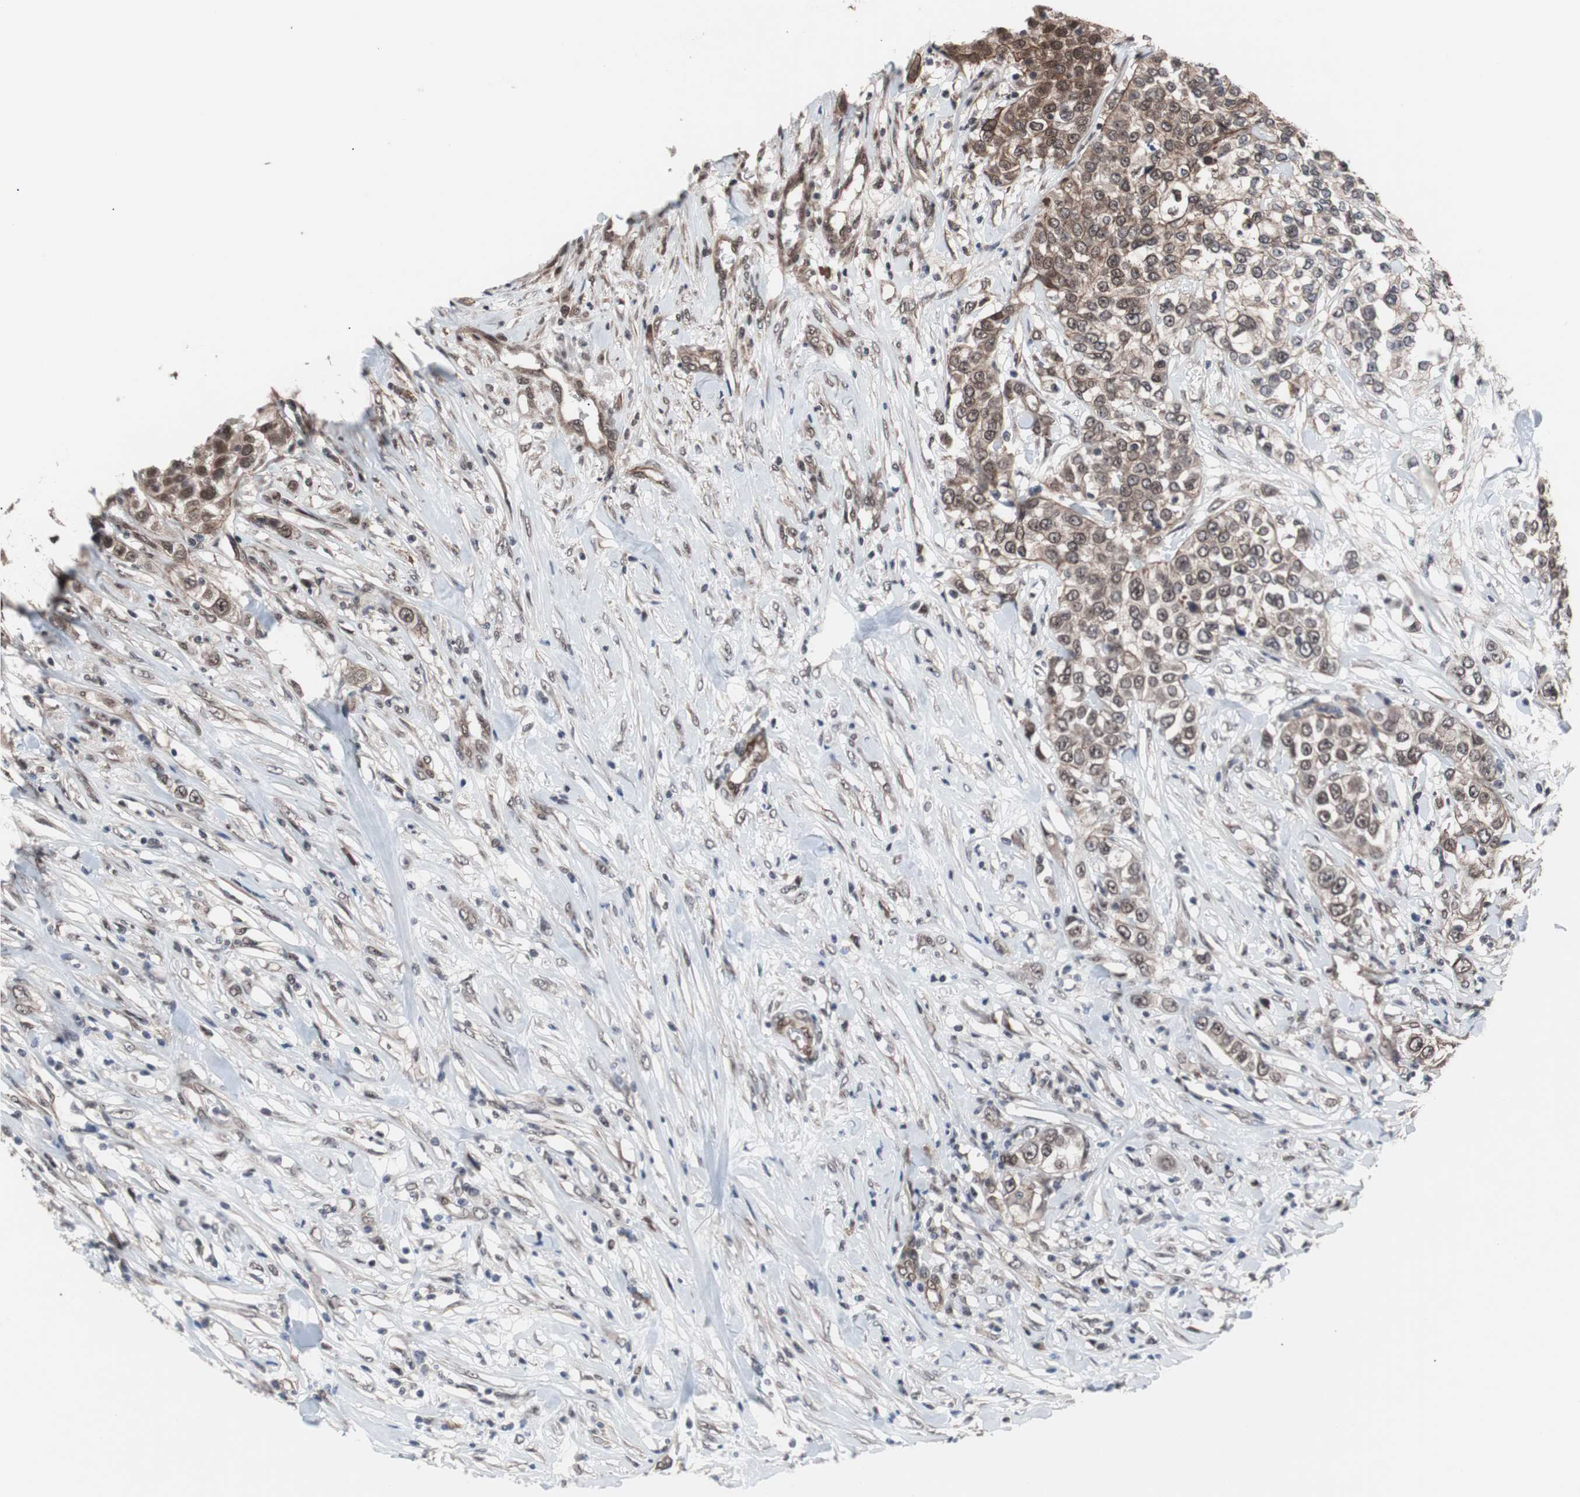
{"staining": {"intensity": "moderate", "quantity": ">75%", "location": "cytoplasmic/membranous,nuclear"}, "tissue": "urothelial cancer", "cell_type": "Tumor cells", "image_type": "cancer", "snomed": [{"axis": "morphology", "description": "Urothelial carcinoma, High grade"}, {"axis": "topography", "description": "Urinary bladder"}], "caption": "The immunohistochemical stain highlights moderate cytoplasmic/membranous and nuclear staining in tumor cells of urothelial cancer tissue.", "gene": "GTF2F2", "patient": {"sex": "female", "age": 80}}